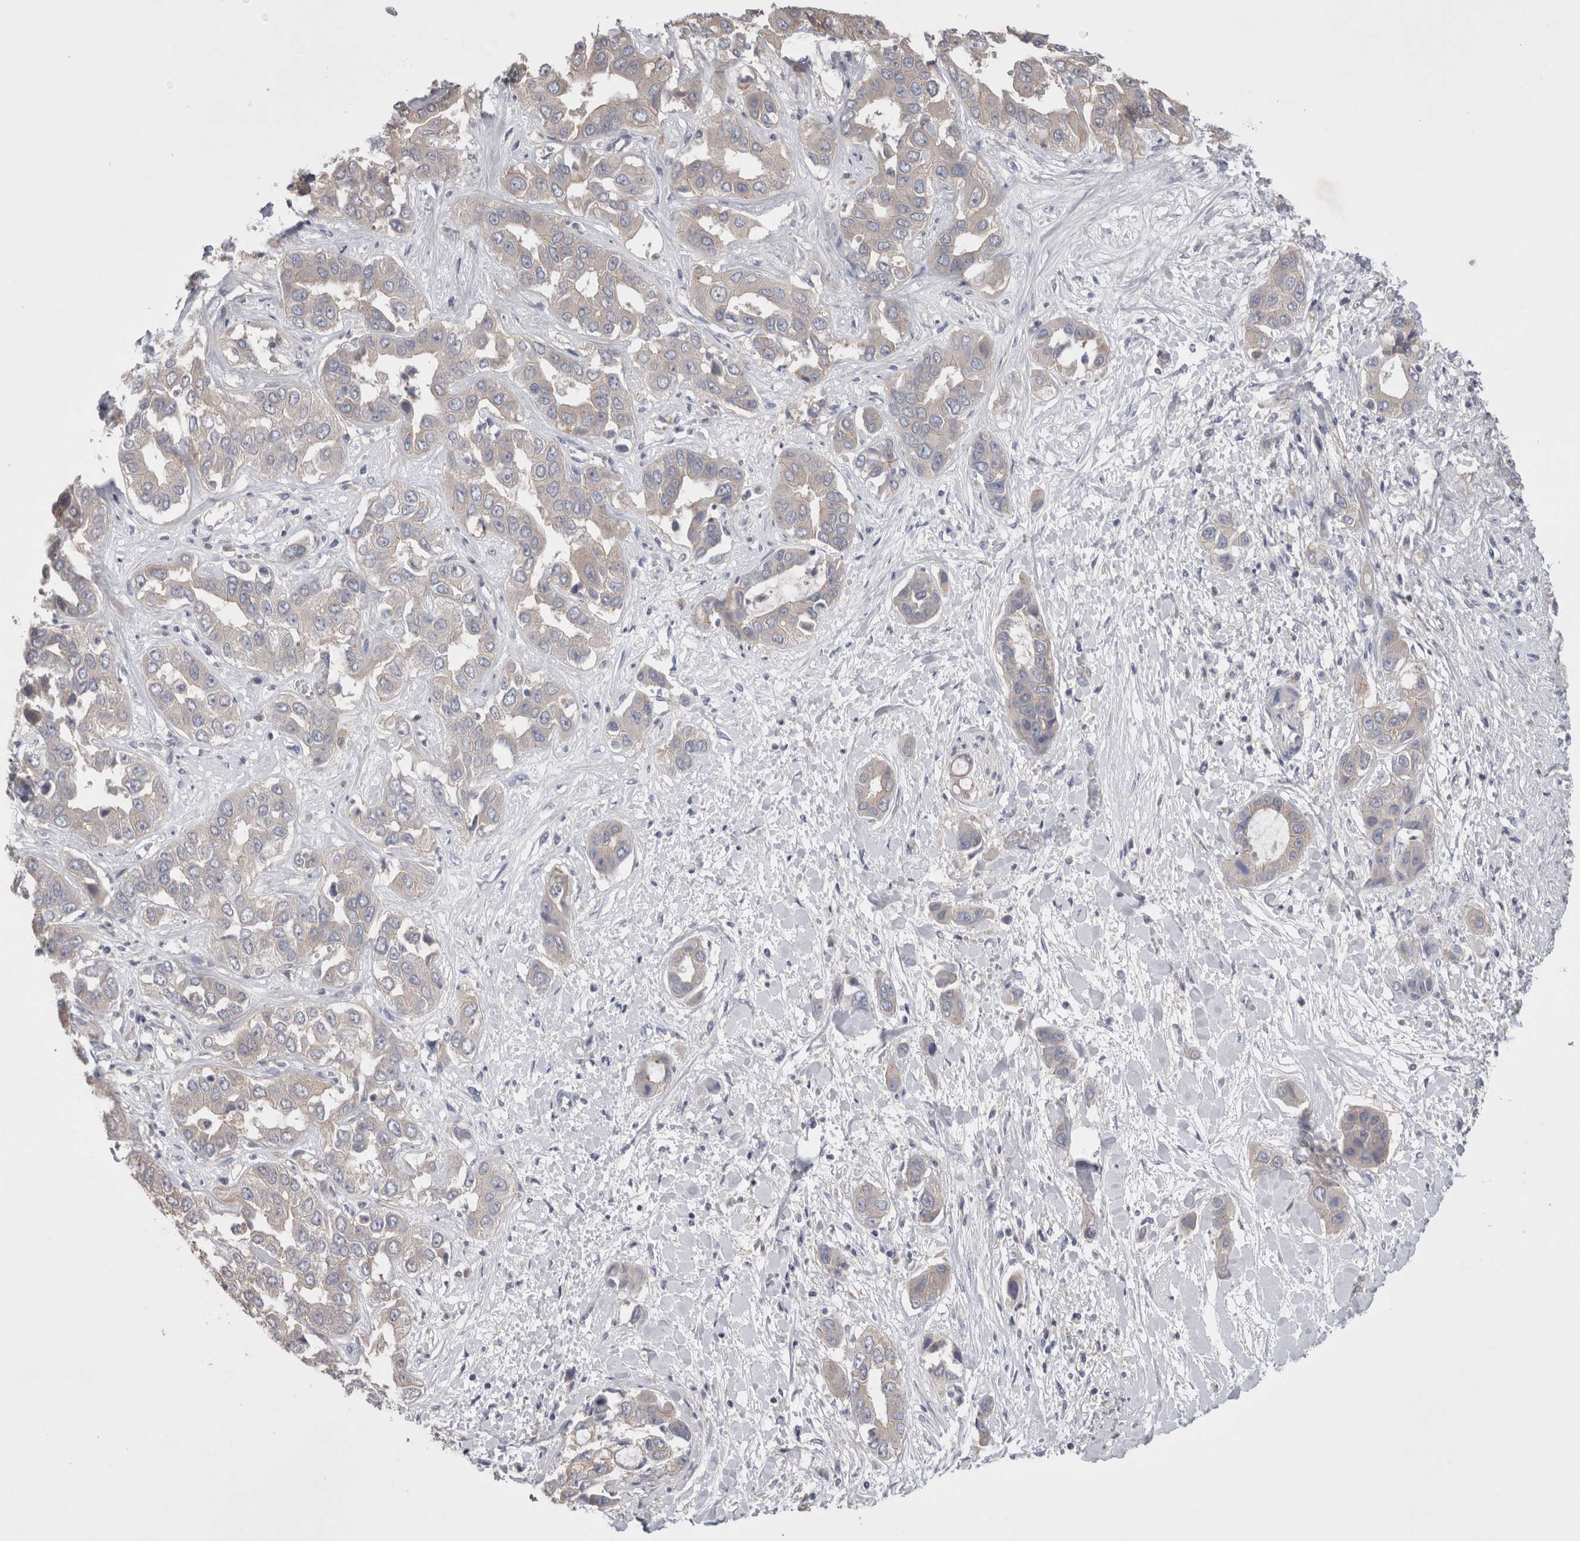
{"staining": {"intensity": "negative", "quantity": "none", "location": "none"}, "tissue": "liver cancer", "cell_type": "Tumor cells", "image_type": "cancer", "snomed": [{"axis": "morphology", "description": "Cholangiocarcinoma"}, {"axis": "topography", "description": "Liver"}], "caption": "DAB (3,3'-diaminobenzidine) immunohistochemical staining of cholangiocarcinoma (liver) reveals no significant expression in tumor cells.", "gene": "OTOR", "patient": {"sex": "female", "age": 52}}